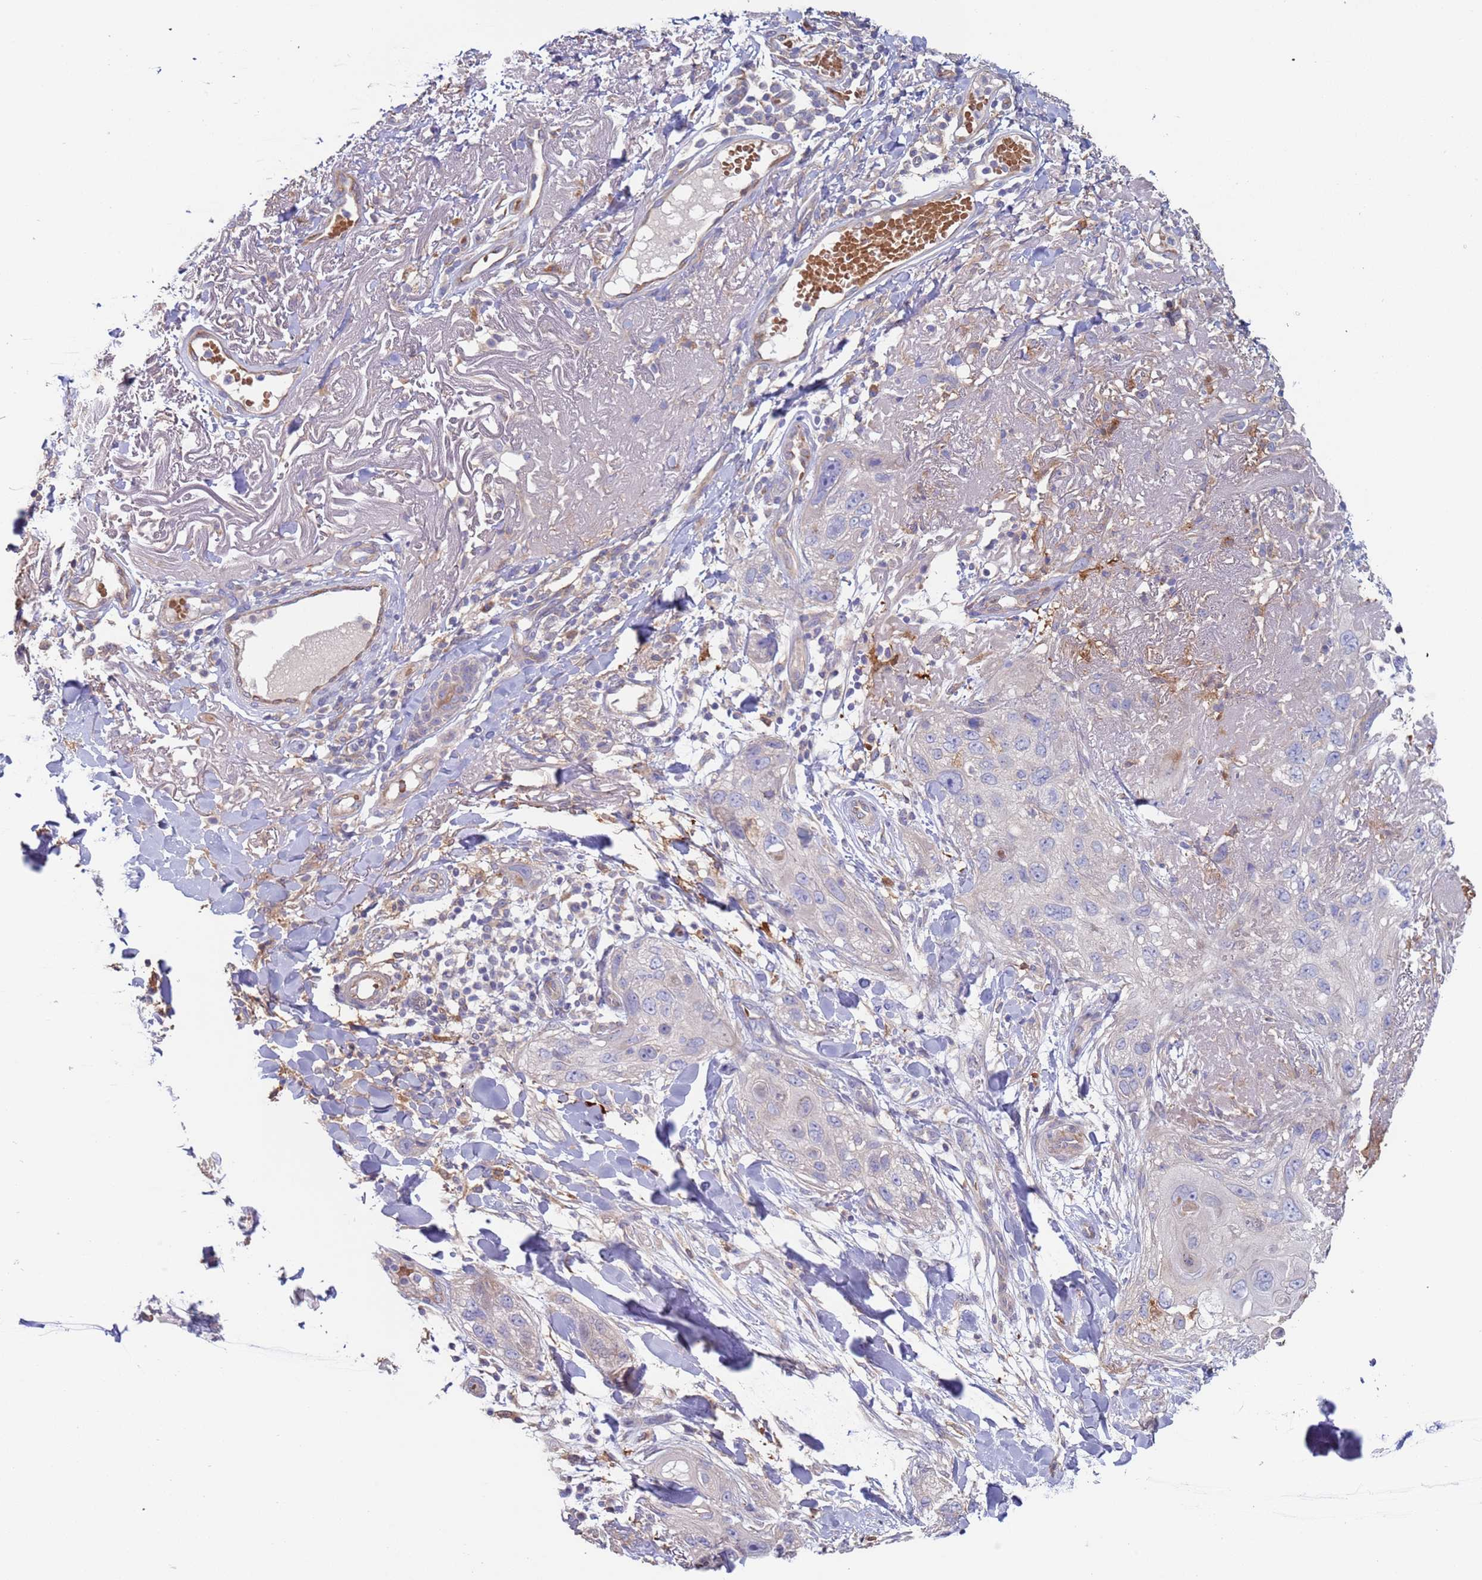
{"staining": {"intensity": "negative", "quantity": "none", "location": "none"}, "tissue": "skin cancer", "cell_type": "Tumor cells", "image_type": "cancer", "snomed": [{"axis": "morphology", "description": "Normal tissue, NOS"}, {"axis": "morphology", "description": "Squamous cell carcinoma, NOS"}, {"axis": "topography", "description": "Skin"}], "caption": "An IHC histopathology image of skin squamous cell carcinoma is shown. There is no staining in tumor cells of skin squamous cell carcinoma.", "gene": "MALRD1", "patient": {"sex": "male", "age": 72}}